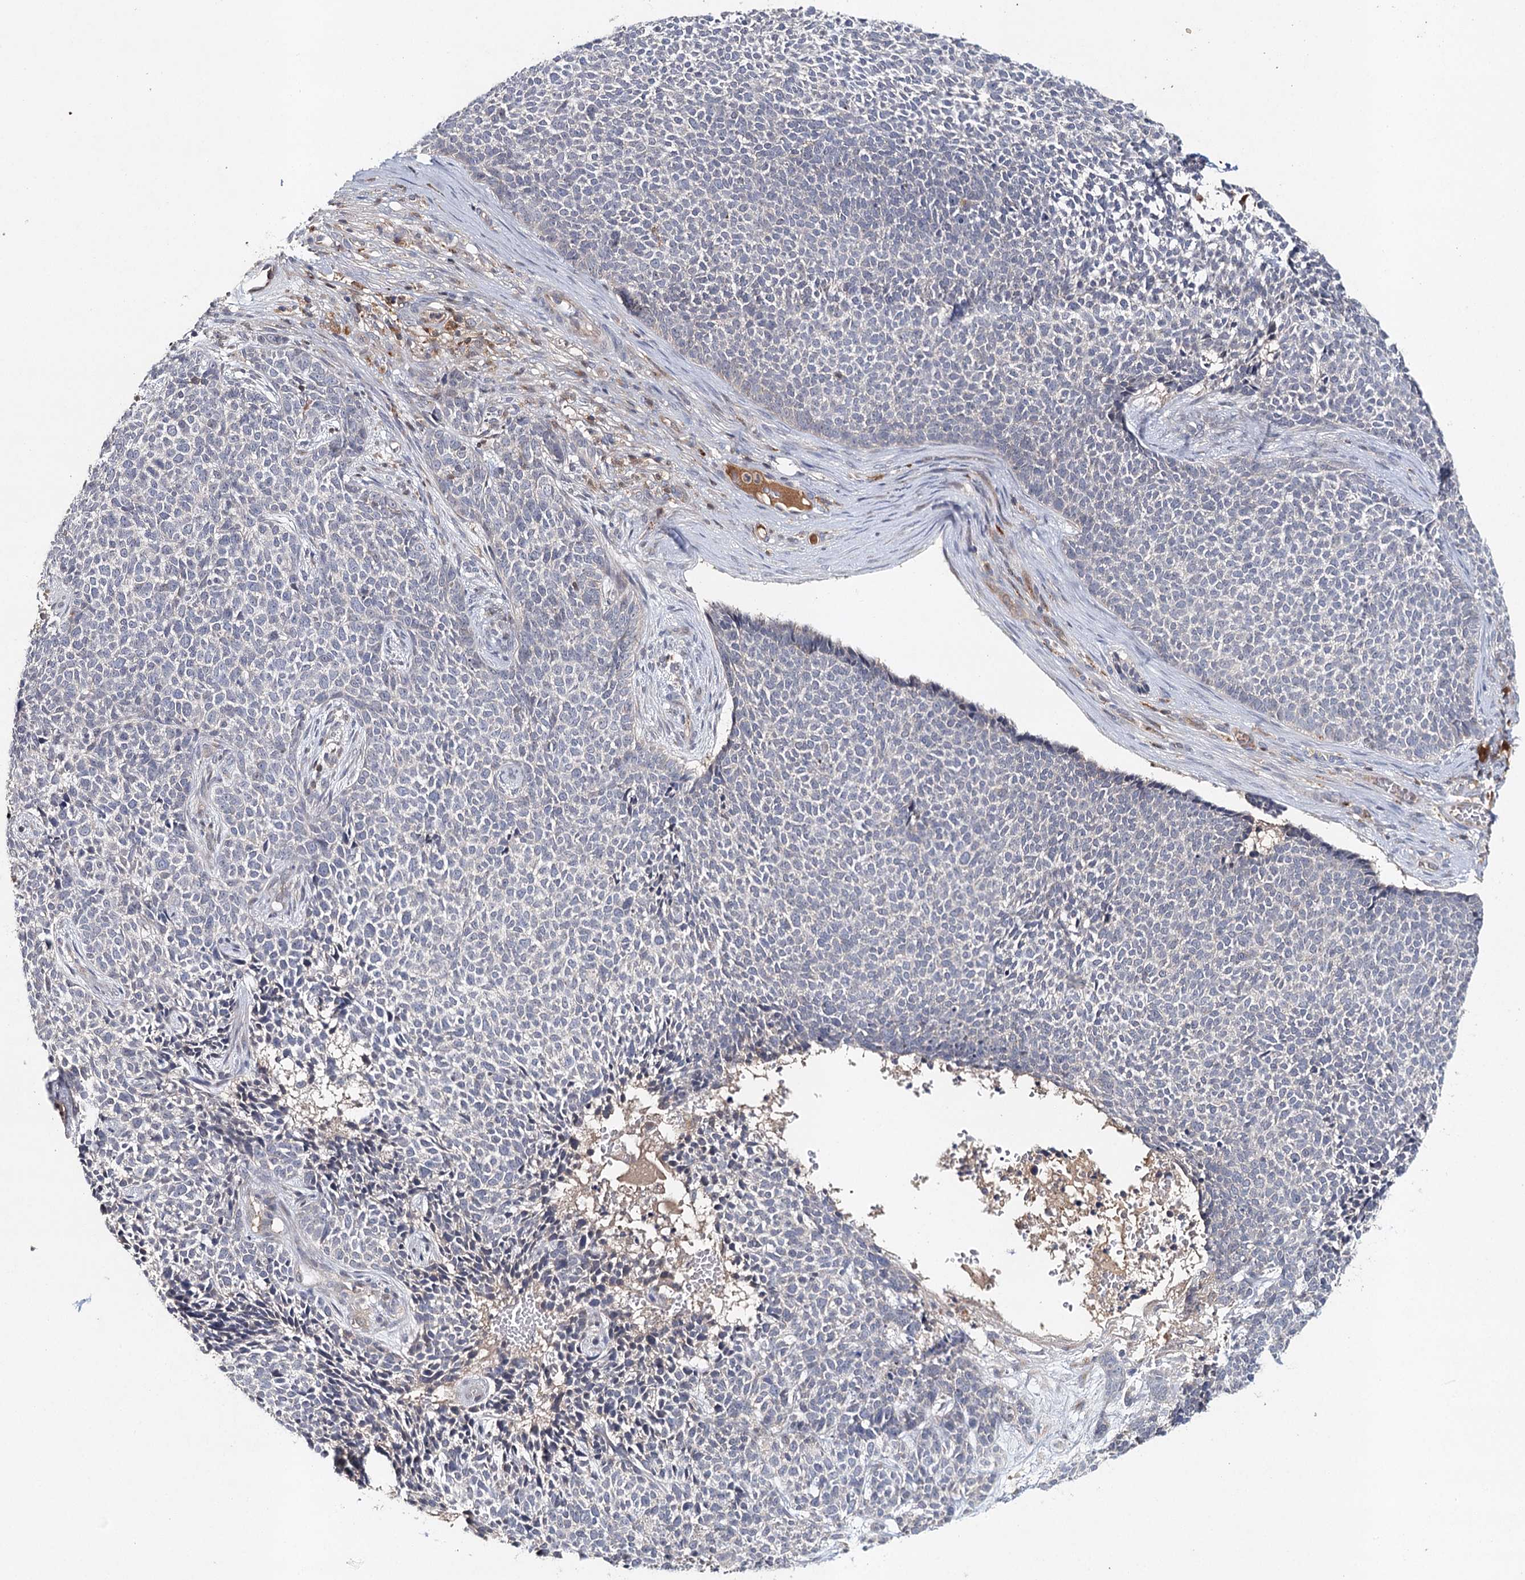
{"staining": {"intensity": "negative", "quantity": "none", "location": "none"}, "tissue": "skin cancer", "cell_type": "Tumor cells", "image_type": "cancer", "snomed": [{"axis": "morphology", "description": "Basal cell carcinoma"}, {"axis": "topography", "description": "Skin"}], "caption": "There is no significant expression in tumor cells of skin basal cell carcinoma. (DAB immunohistochemistry, high magnification).", "gene": "SLC41A2", "patient": {"sex": "female", "age": 84}}